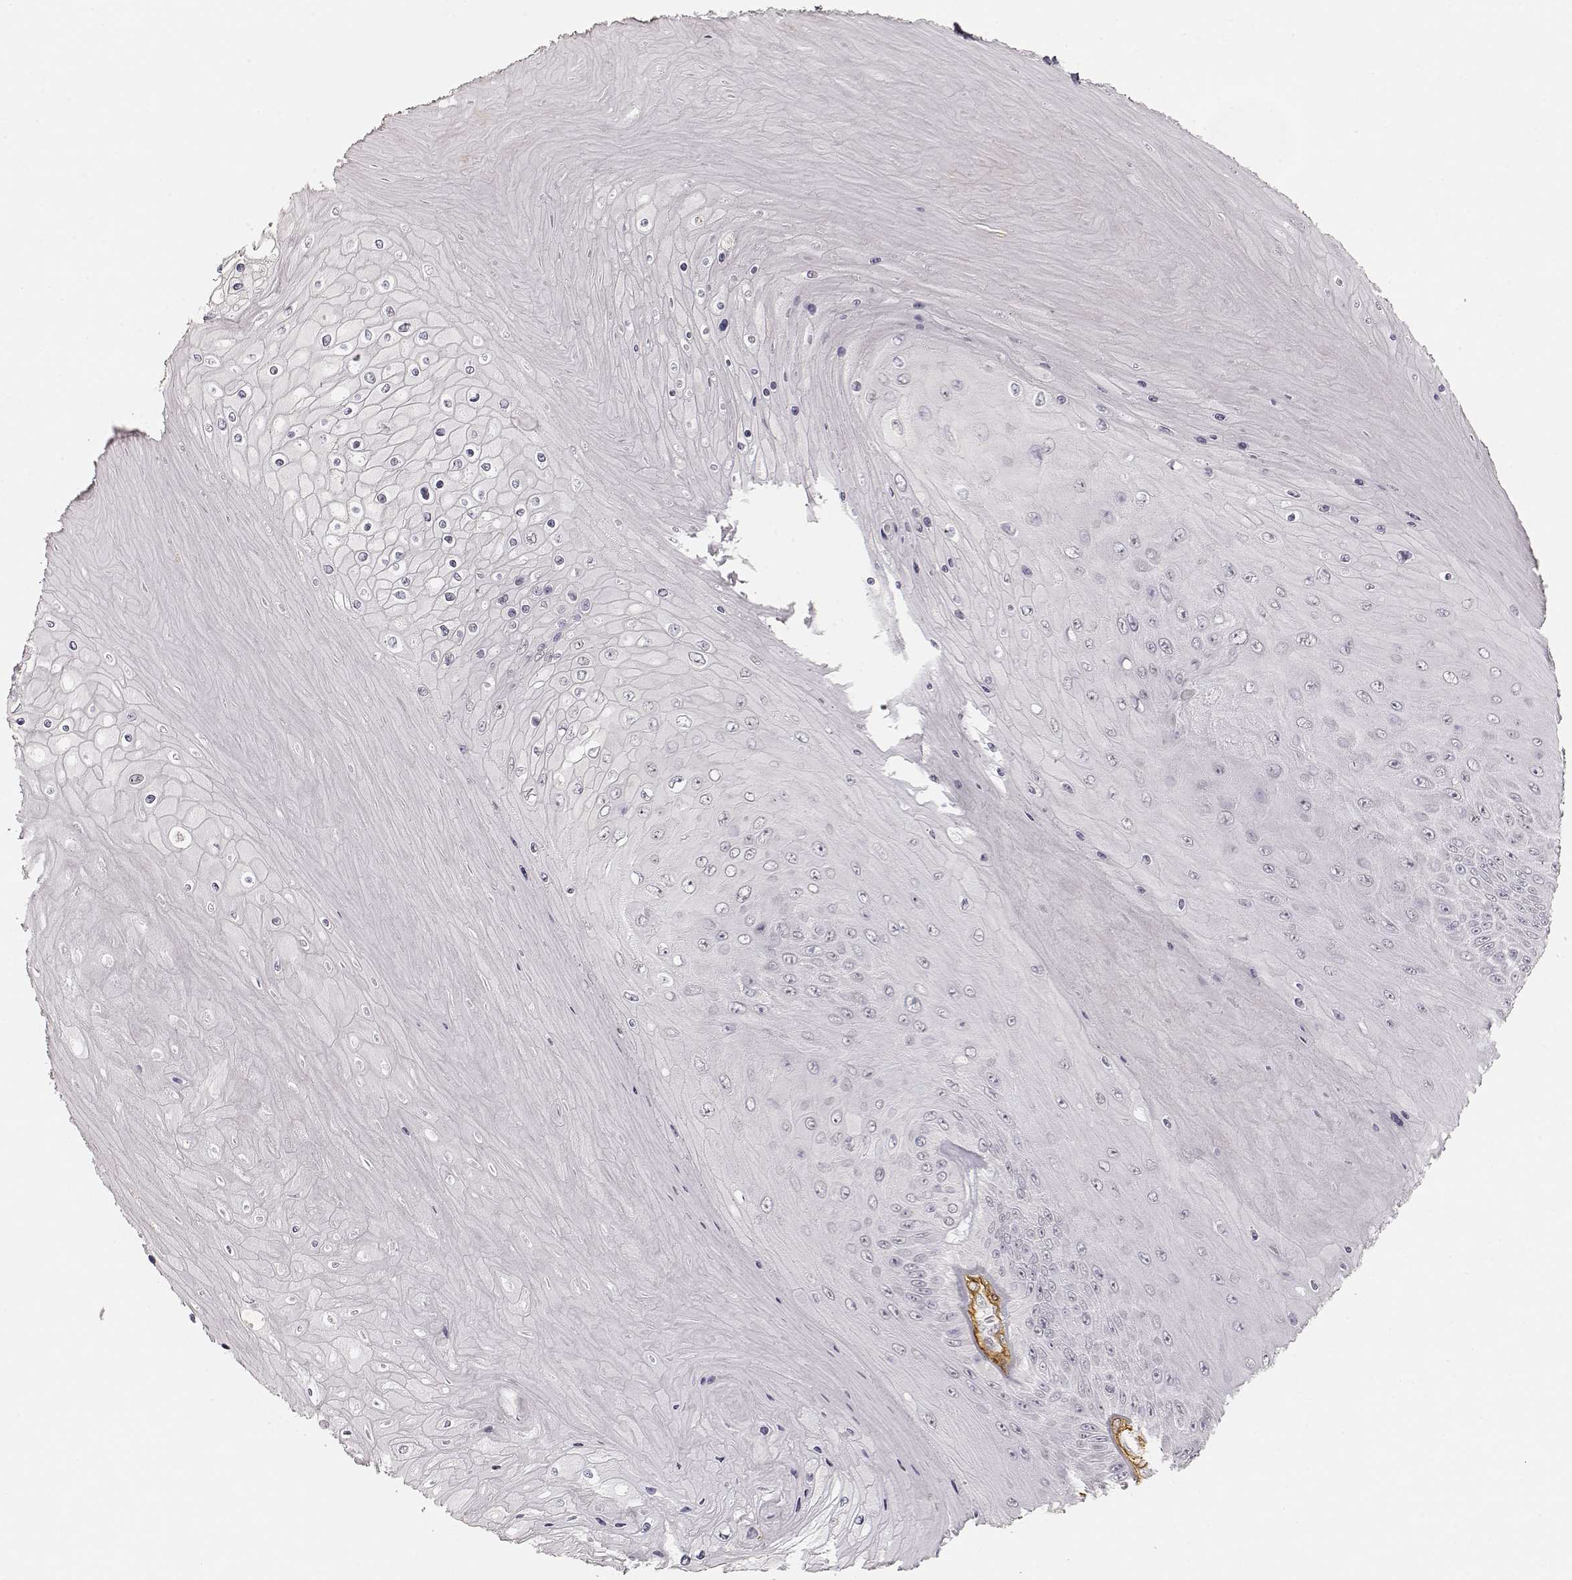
{"staining": {"intensity": "negative", "quantity": "none", "location": "none"}, "tissue": "skin cancer", "cell_type": "Tumor cells", "image_type": "cancer", "snomed": [{"axis": "morphology", "description": "Squamous cell carcinoma, NOS"}, {"axis": "topography", "description": "Skin"}], "caption": "Tumor cells are negative for brown protein staining in skin cancer.", "gene": "LAMA4", "patient": {"sex": "male", "age": 62}}